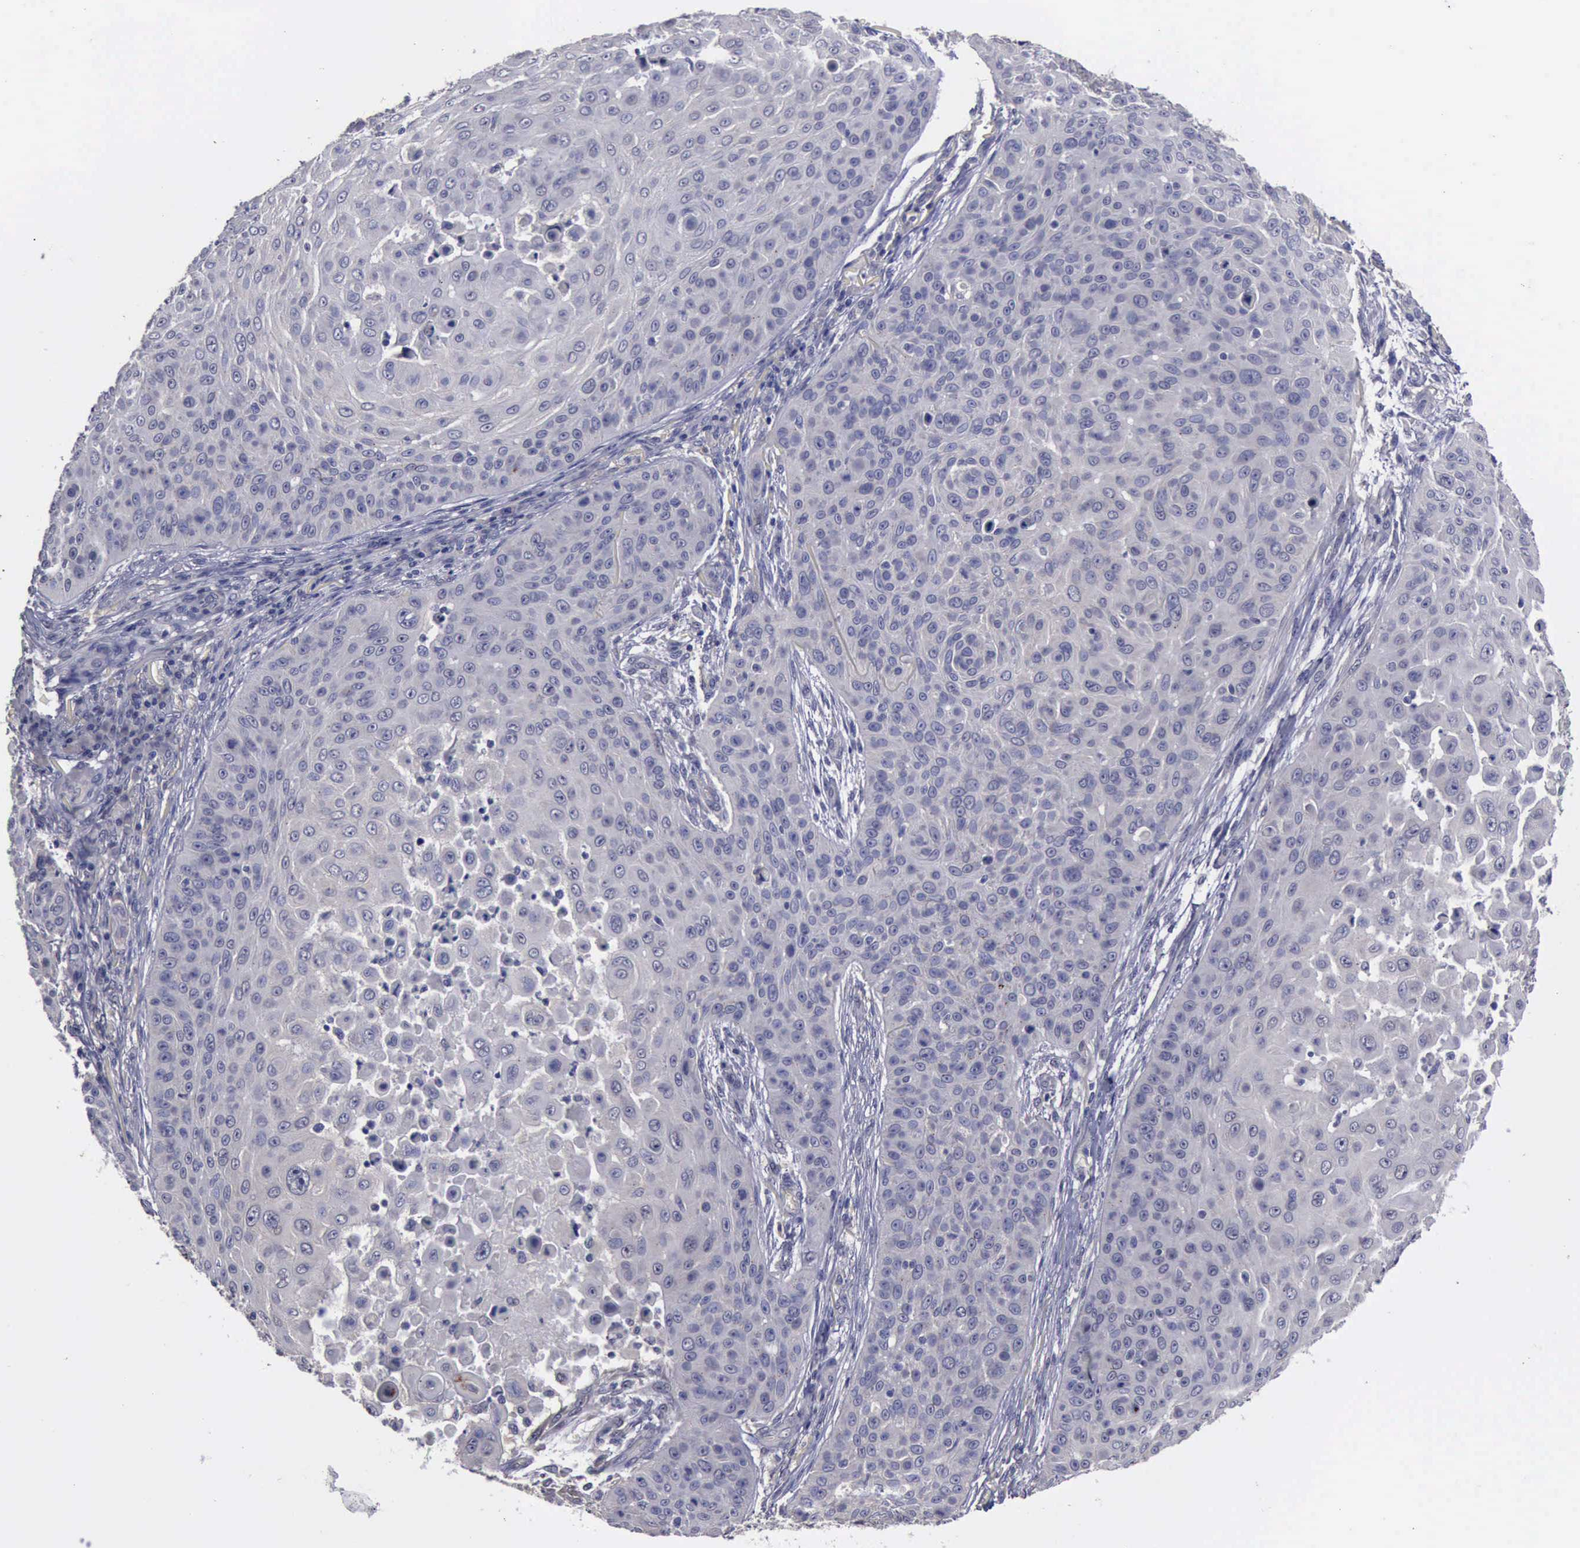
{"staining": {"intensity": "negative", "quantity": "none", "location": "none"}, "tissue": "skin cancer", "cell_type": "Tumor cells", "image_type": "cancer", "snomed": [{"axis": "morphology", "description": "Squamous cell carcinoma, NOS"}, {"axis": "topography", "description": "Skin"}], "caption": "Skin squamous cell carcinoma was stained to show a protein in brown. There is no significant expression in tumor cells.", "gene": "PHKA1", "patient": {"sex": "male", "age": 82}}